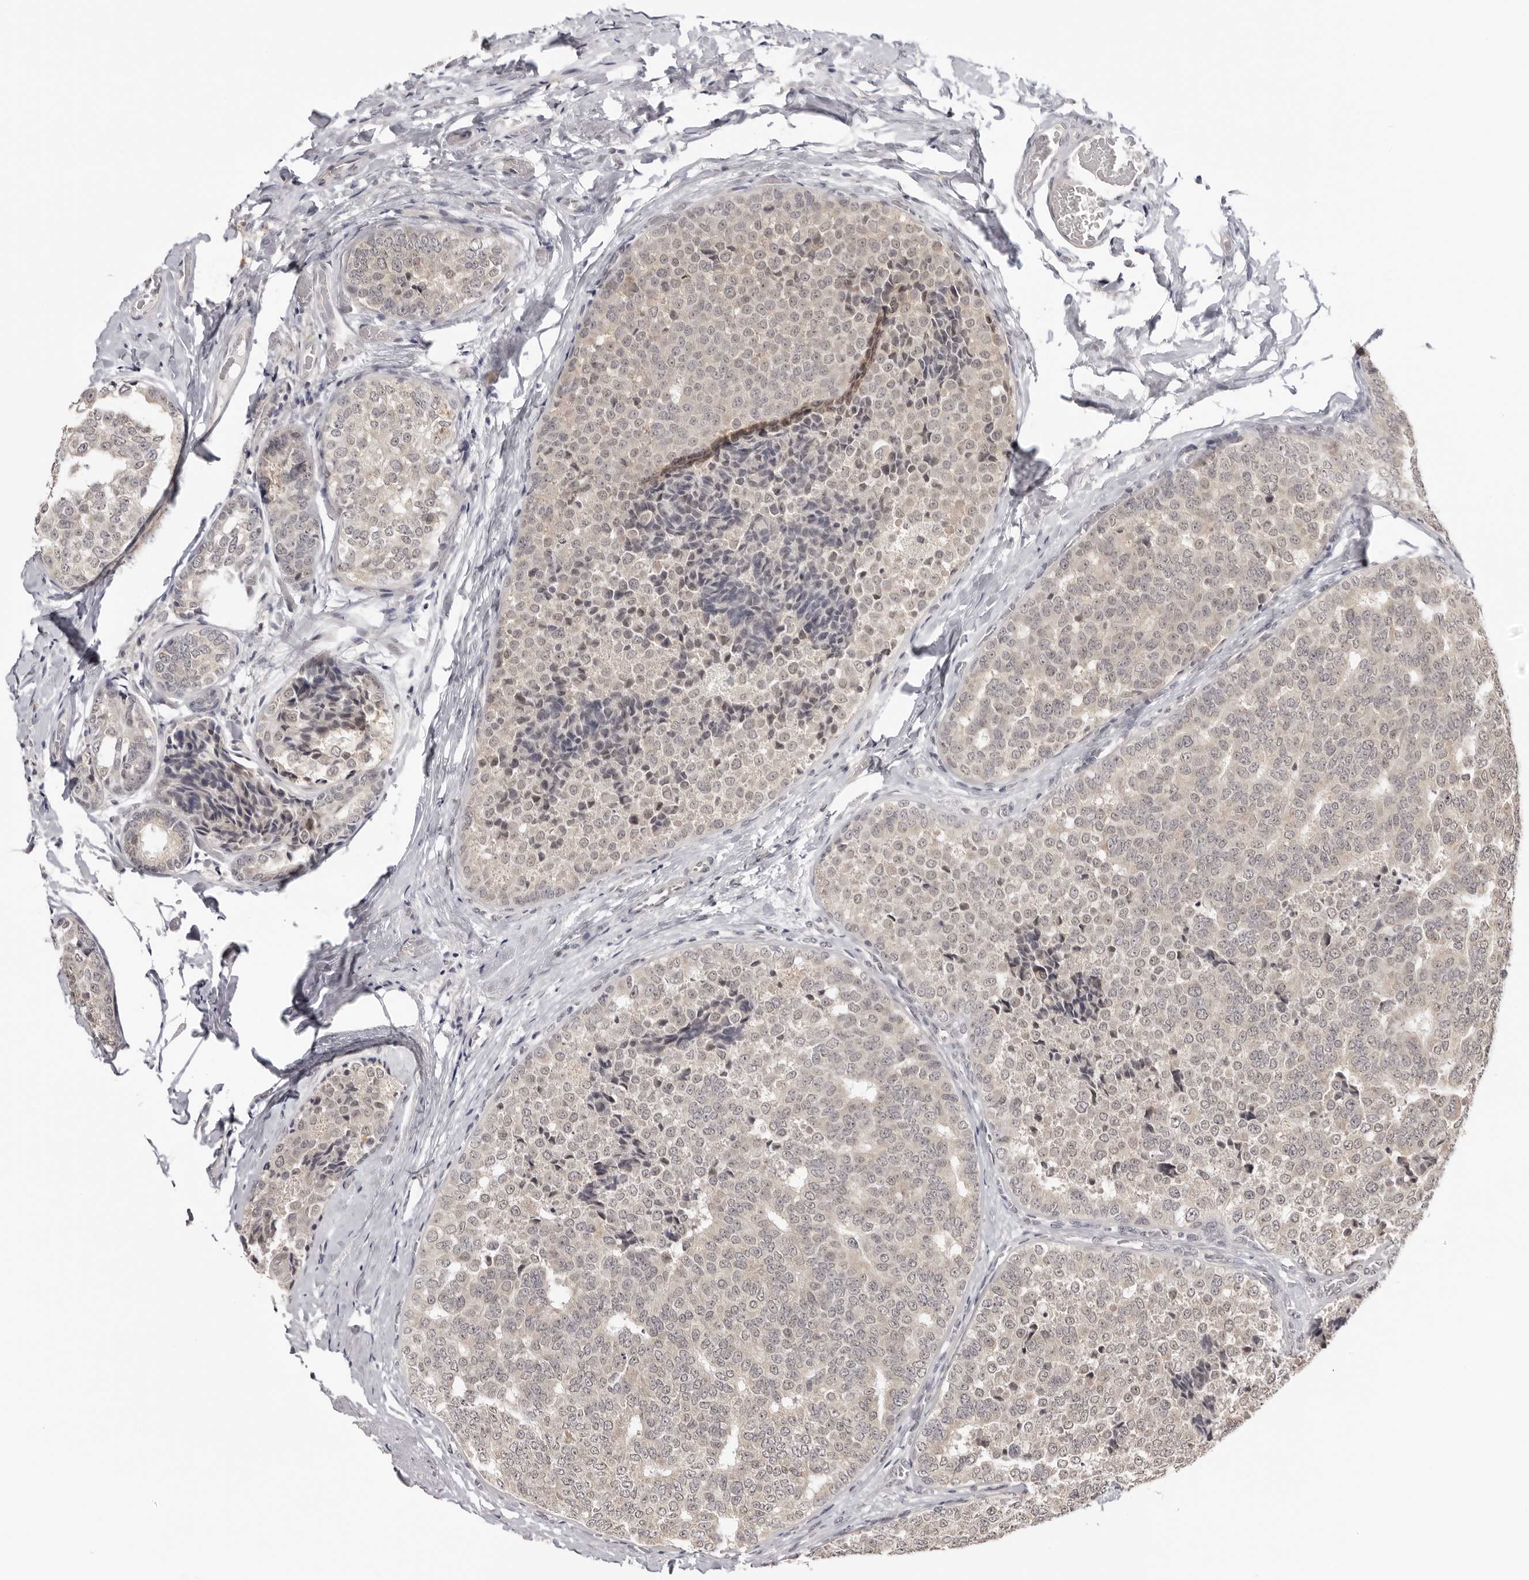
{"staining": {"intensity": "negative", "quantity": "none", "location": "none"}, "tissue": "breast cancer", "cell_type": "Tumor cells", "image_type": "cancer", "snomed": [{"axis": "morphology", "description": "Normal tissue, NOS"}, {"axis": "morphology", "description": "Duct carcinoma"}, {"axis": "topography", "description": "Breast"}], "caption": "Tumor cells show no significant protein positivity in breast cancer.", "gene": "PRUNE1", "patient": {"sex": "female", "age": 43}}